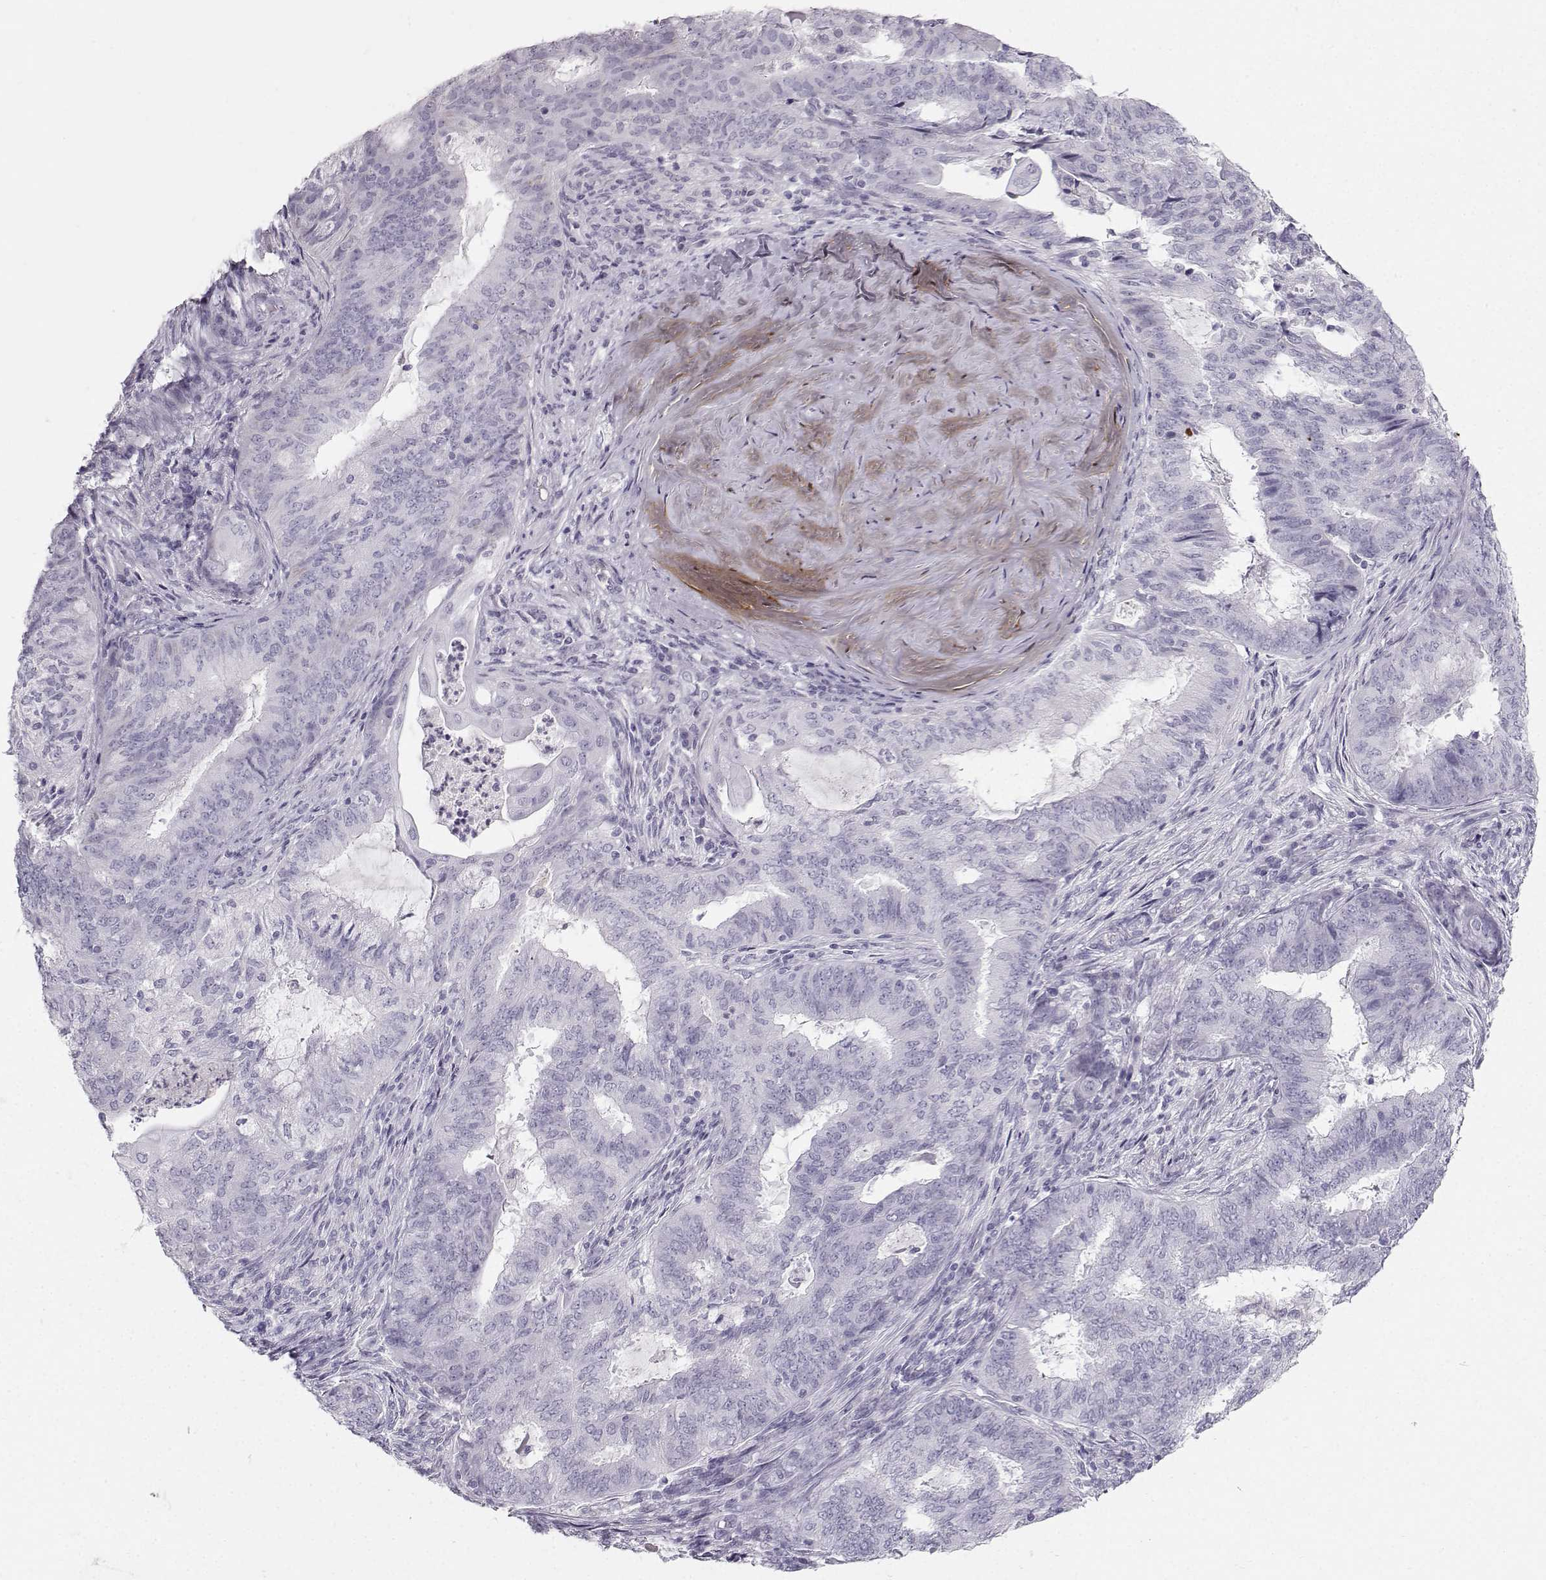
{"staining": {"intensity": "negative", "quantity": "none", "location": "none"}, "tissue": "endometrial cancer", "cell_type": "Tumor cells", "image_type": "cancer", "snomed": [{"axis": "morphology", "description": "Adenocarcinoma, NOS"}, {"axis": "topography", "description": "Endometrium"}], "caption": "The IHC micrograph has no significant expression in tumor cells of adenocarcinoma (endometrial) tissue.", "gene": "CASR", "patient": {"sex": "female", "age": 62}}